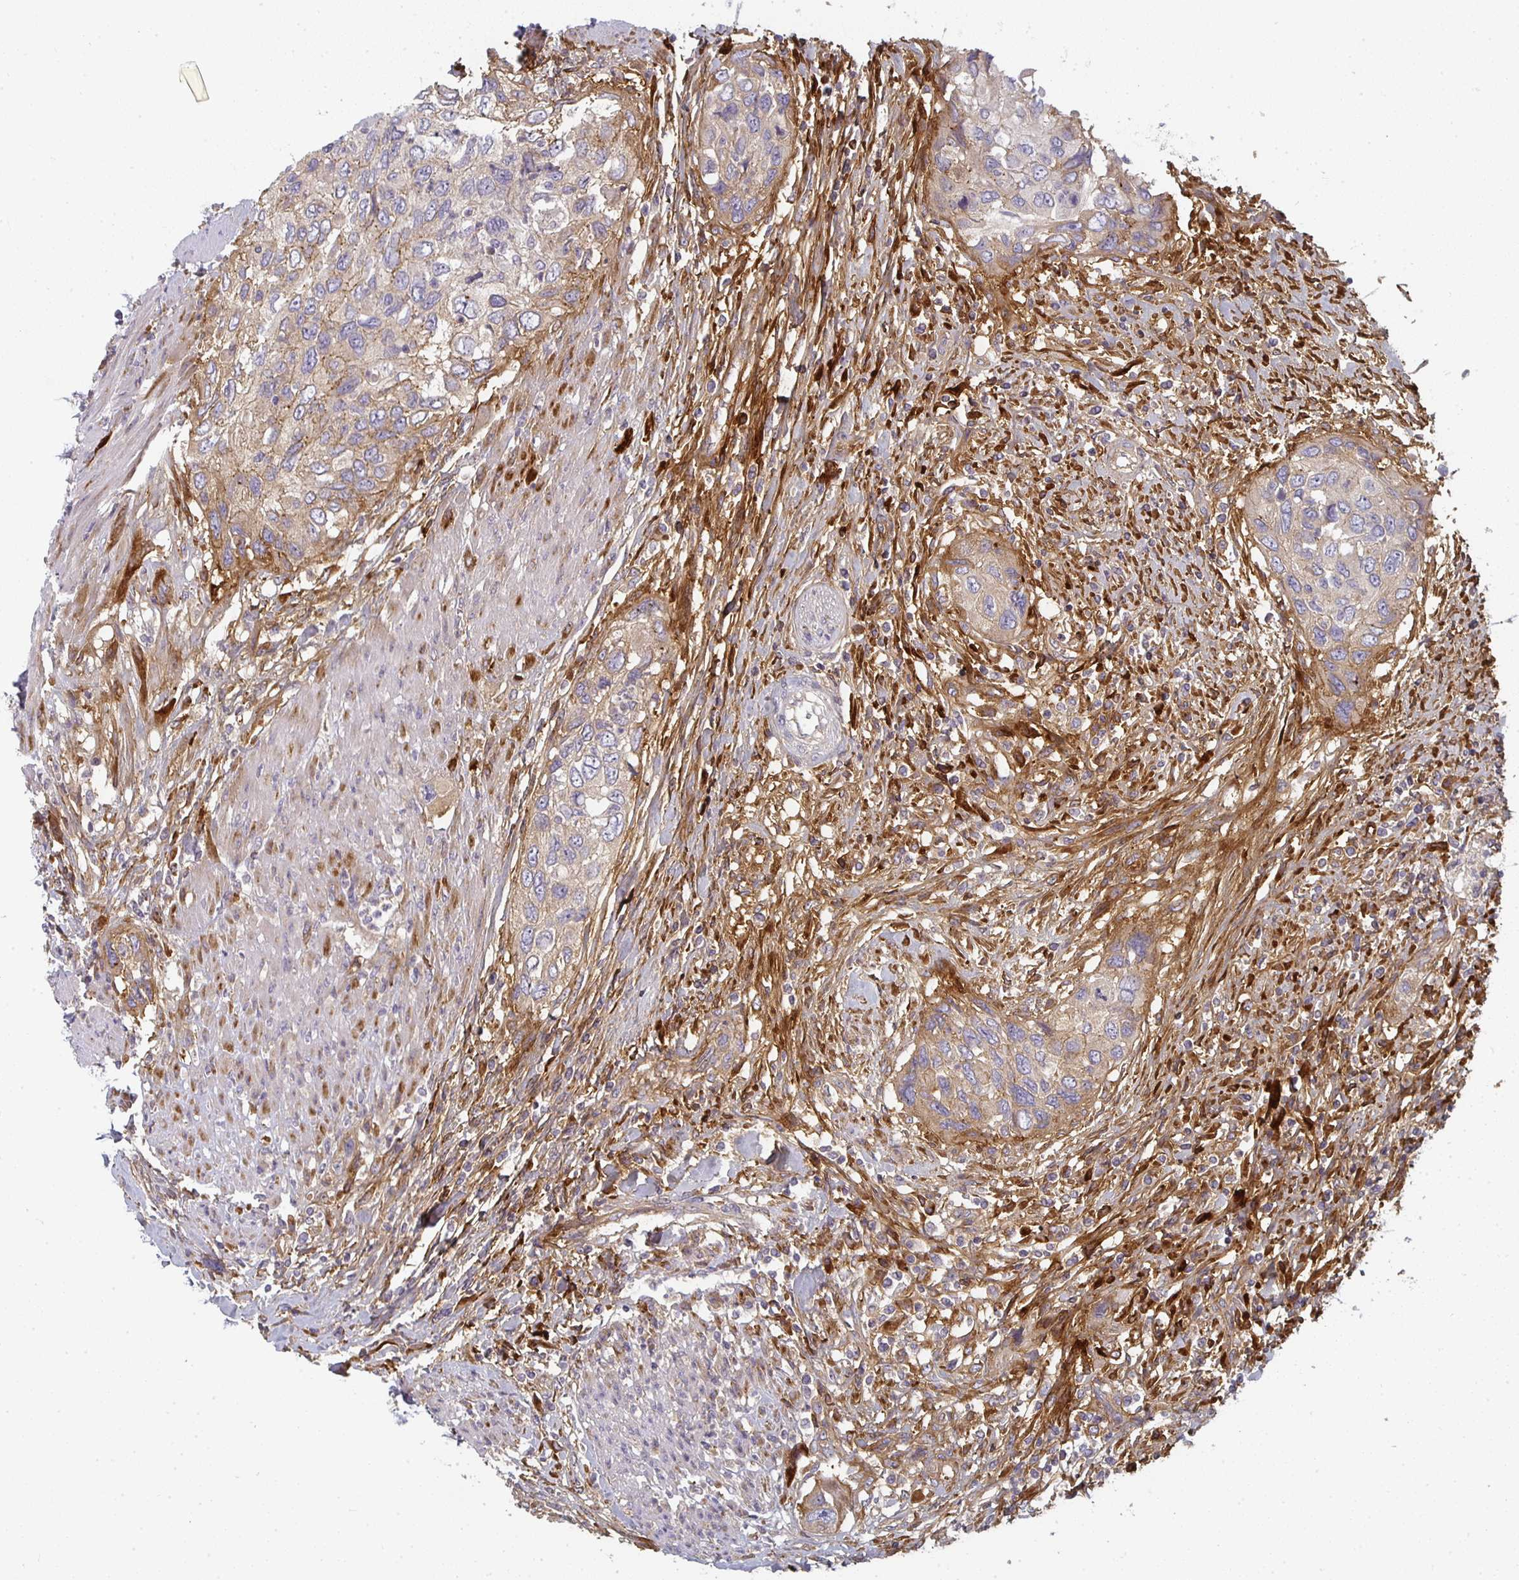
{"staining": {"intensity": "weak", "quantity": "<25%", "location": "cytoplasmic/membranous"}, "tissue": "urothelial cancer", "cell_type": "Tumor cells", "image_type": "cancer", "snomed": [{"axis": "morphology", "description": "Urothelial carcinoma, High grade"}, {"axis": "topography", "description": "Urinary bladder"}], "caption": "Micrograph shows no significant protein expression in tumor cells of high-grade urothelial carcinoma. (Immunohistochemistry (ihc), brightfield microscopy, high magnification).", "gene": "CTHRC1", "patient": {"sex": "female", "age": 60}}